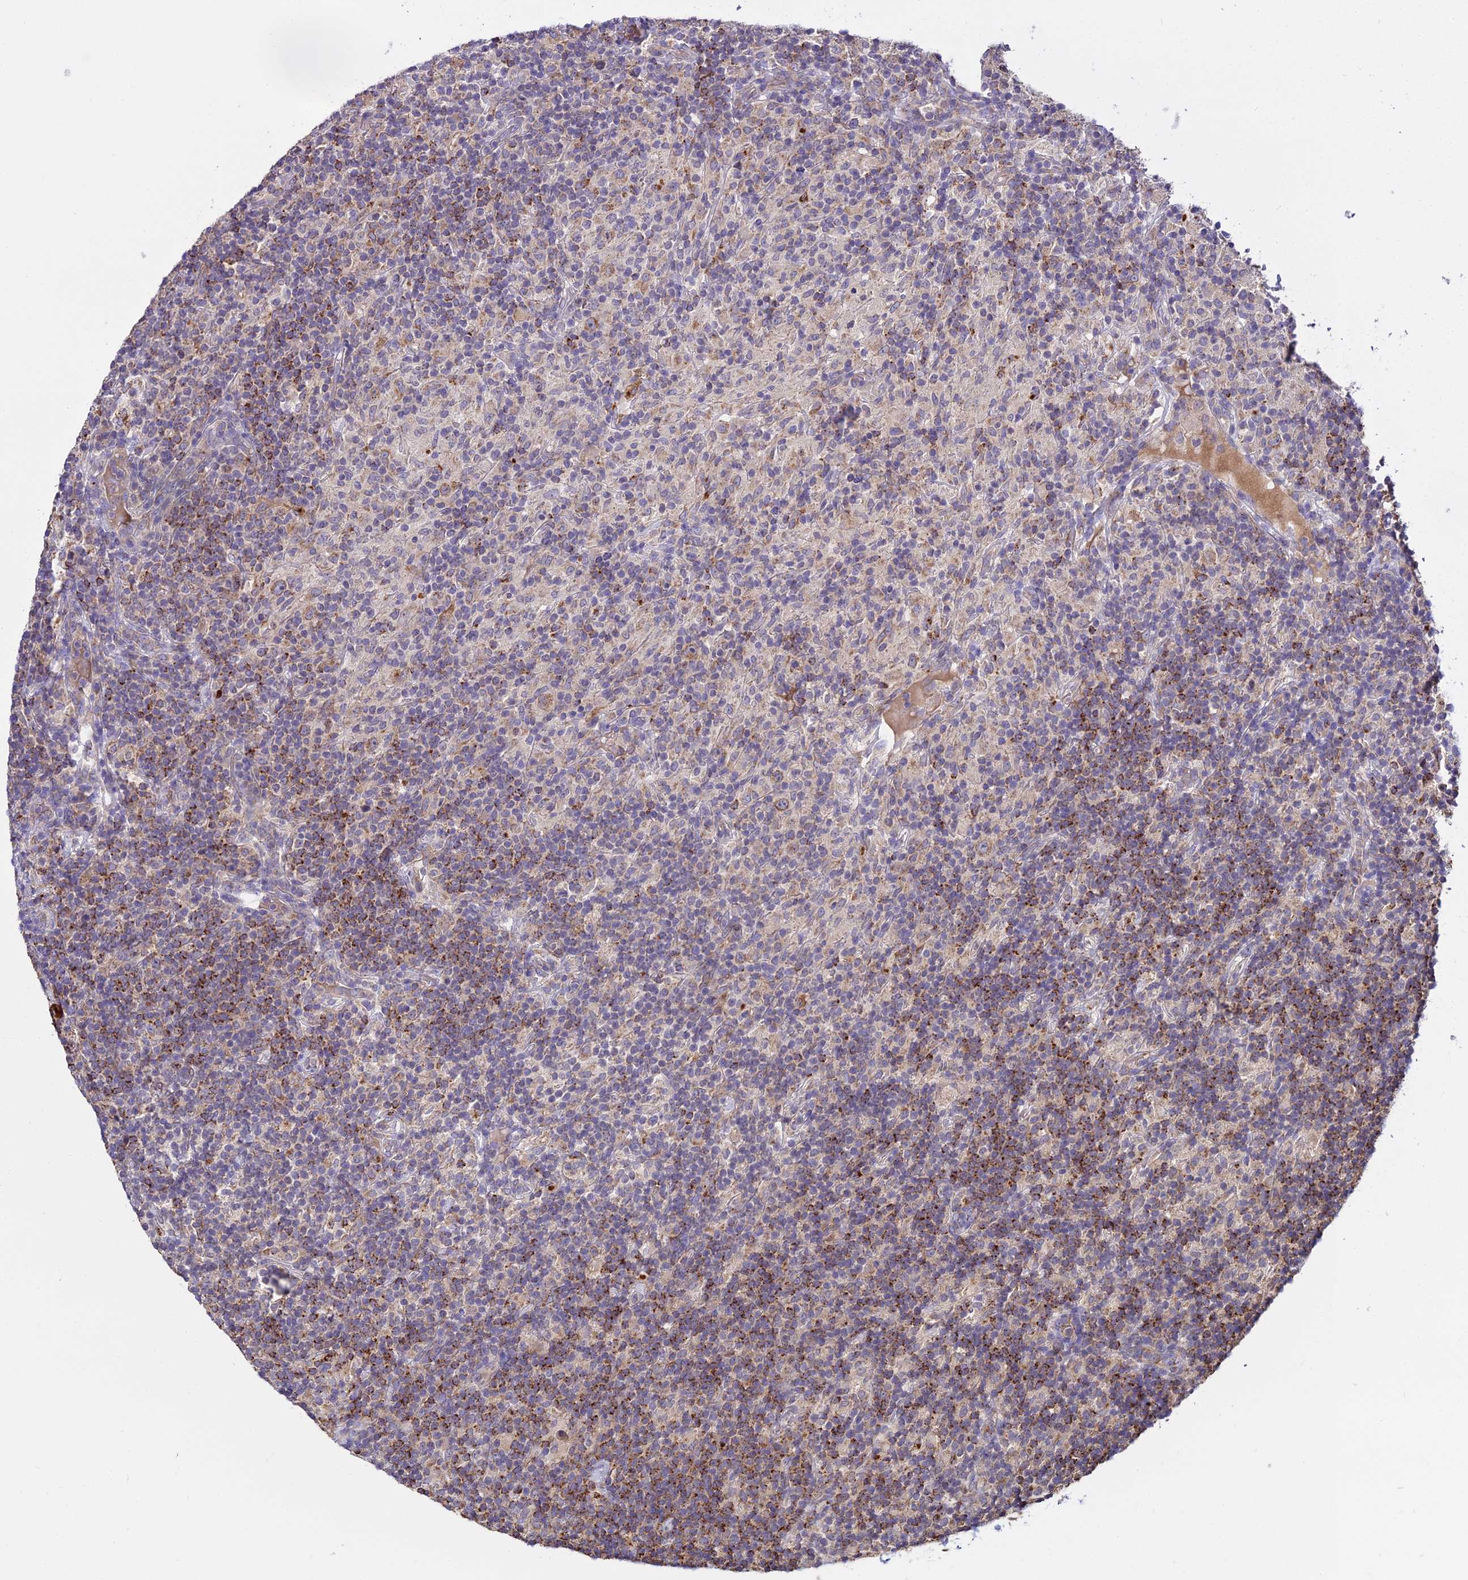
{"staining": {"intensity": "moderate", "quantity": ">75%", "location": "cytoplasmic/membranous"}, "tissue": "lymphoma", "cell_type": "Tumor cells", "image_type": "cancer", "snomed": [{"axis": "morphology", "description": "Hodgkin's disease, NOS"}, {"axis": "topography", "description": "Lymph node"}], "caption": "Approximately >75% of tumor cells in human Hodgkin's disease display moderate cytoplasmic/membranous protein staining as visualized by brown immunohistochemical staining.", "gene": "PEX19", "patient": {"sex": "male", "age": 70}}